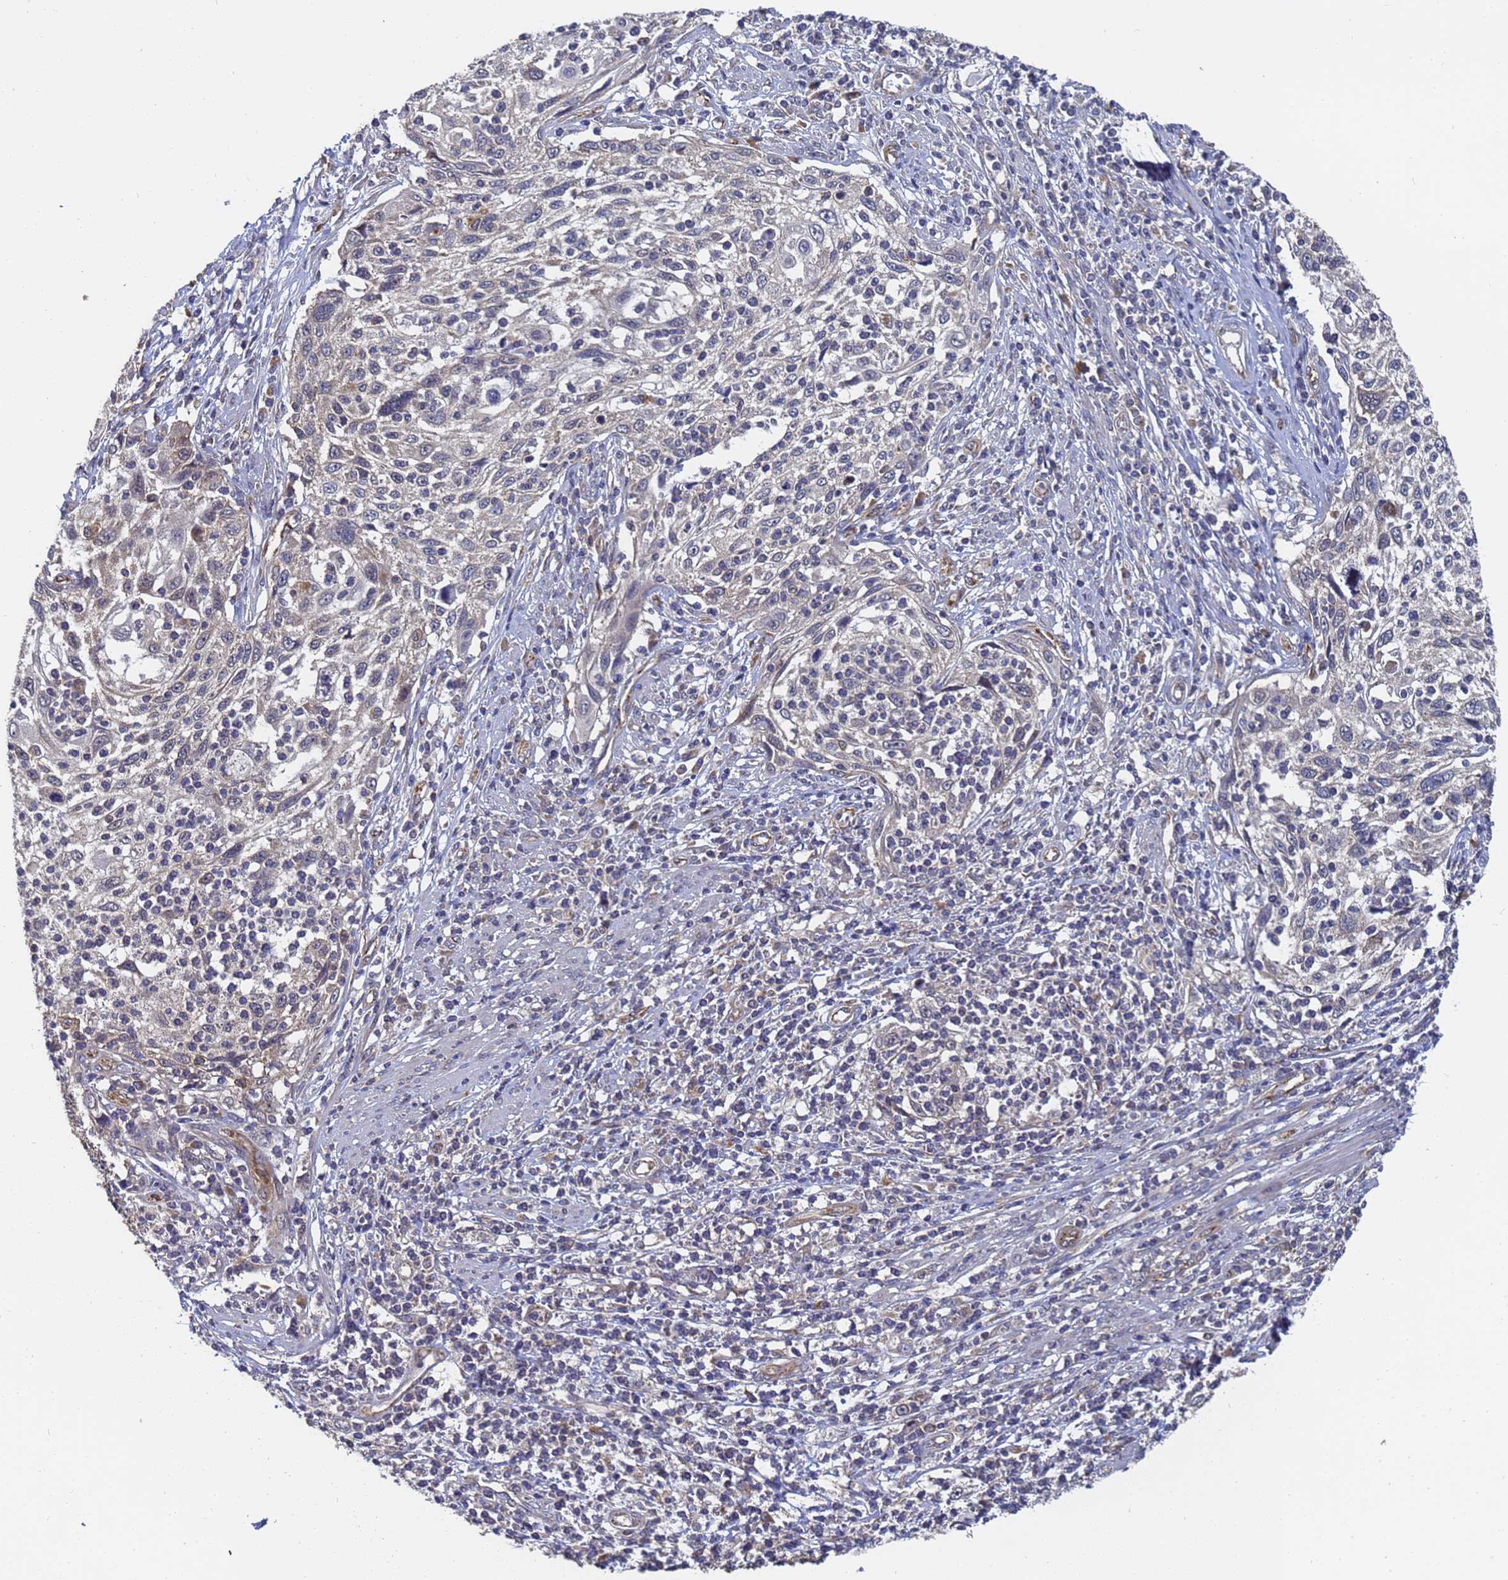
{"staining": {"intensity": "negative", "quantity": "none", "location": "none"}, "tissue": "cervical cancer", "cell_type": "Tumor cells", "image_type": "cancer", "snomed": [{"axis": "morphology", "description": "Squamous cell carcinoma, NOS"}, {"axis": "topography", "description": "Cervix"}], "caption": "High power microscopy micrograph of an IHC image of cervical squamous cell carcinoma, revealing no significant staining in tumor cells.", "gene": "ALS2CL", "patient": {"sex": "female", "age": 70}}